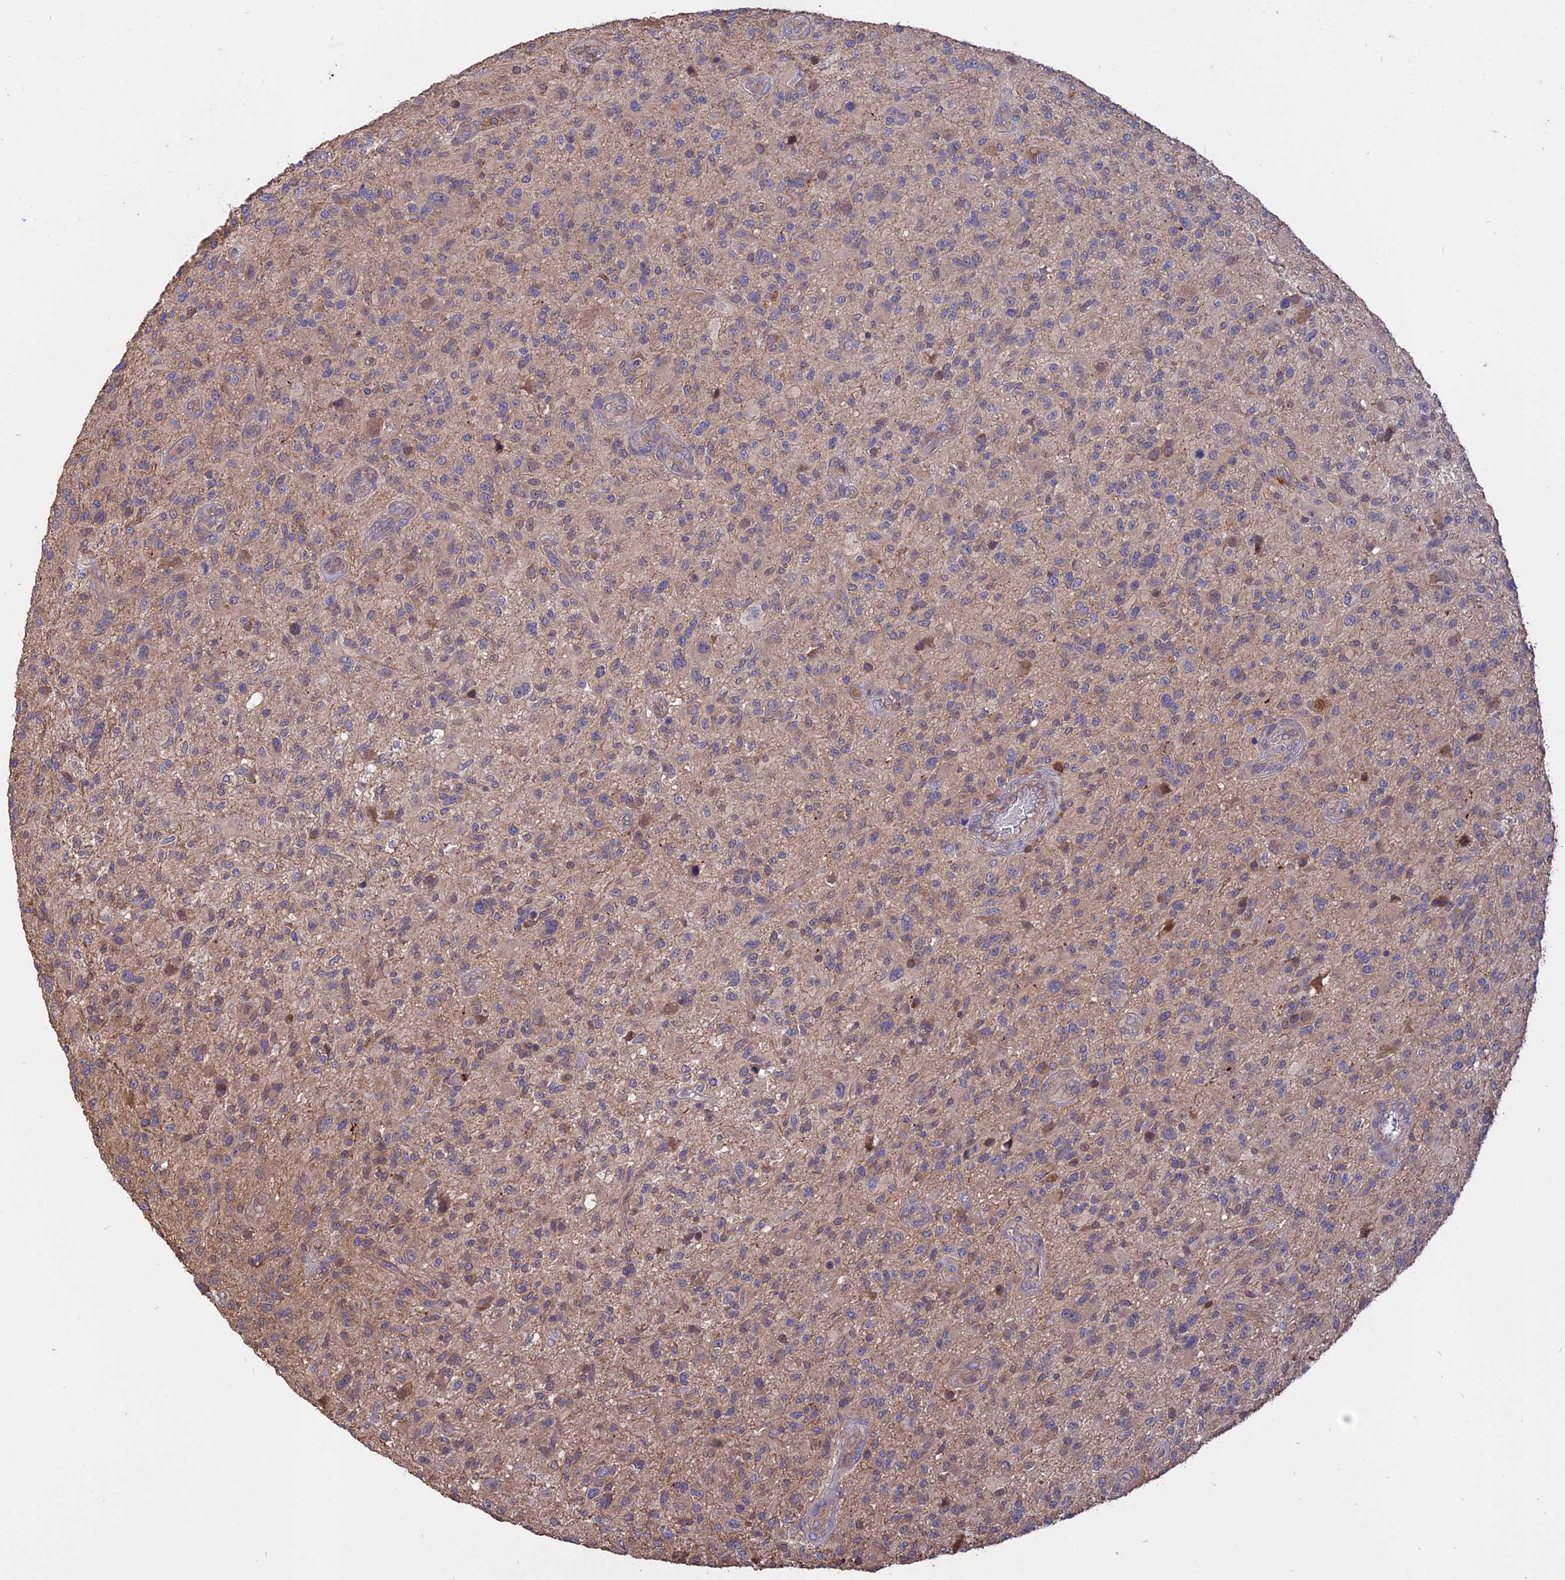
{"staining": {"intensity": "weak", "quantity": ">75%", "location": "cytoplasmic/membranous"}, "tissue": "glioma", "cell_type": "Tumor cells", "image_type": "cancer", "snomed": [{"axis": "morphology", "description": "Glioma, malignant, High grade"}, {"axis": "topography", "description": "Brain"}], "caption": "Immunohistochemical staining of human glioma exhibits low levels of weak cytoplasmic/membranous protein expression in approximately >75% of tumor cells.", "gene": "CARMIL2", "patient": {"sex": "male", "age": 47}}